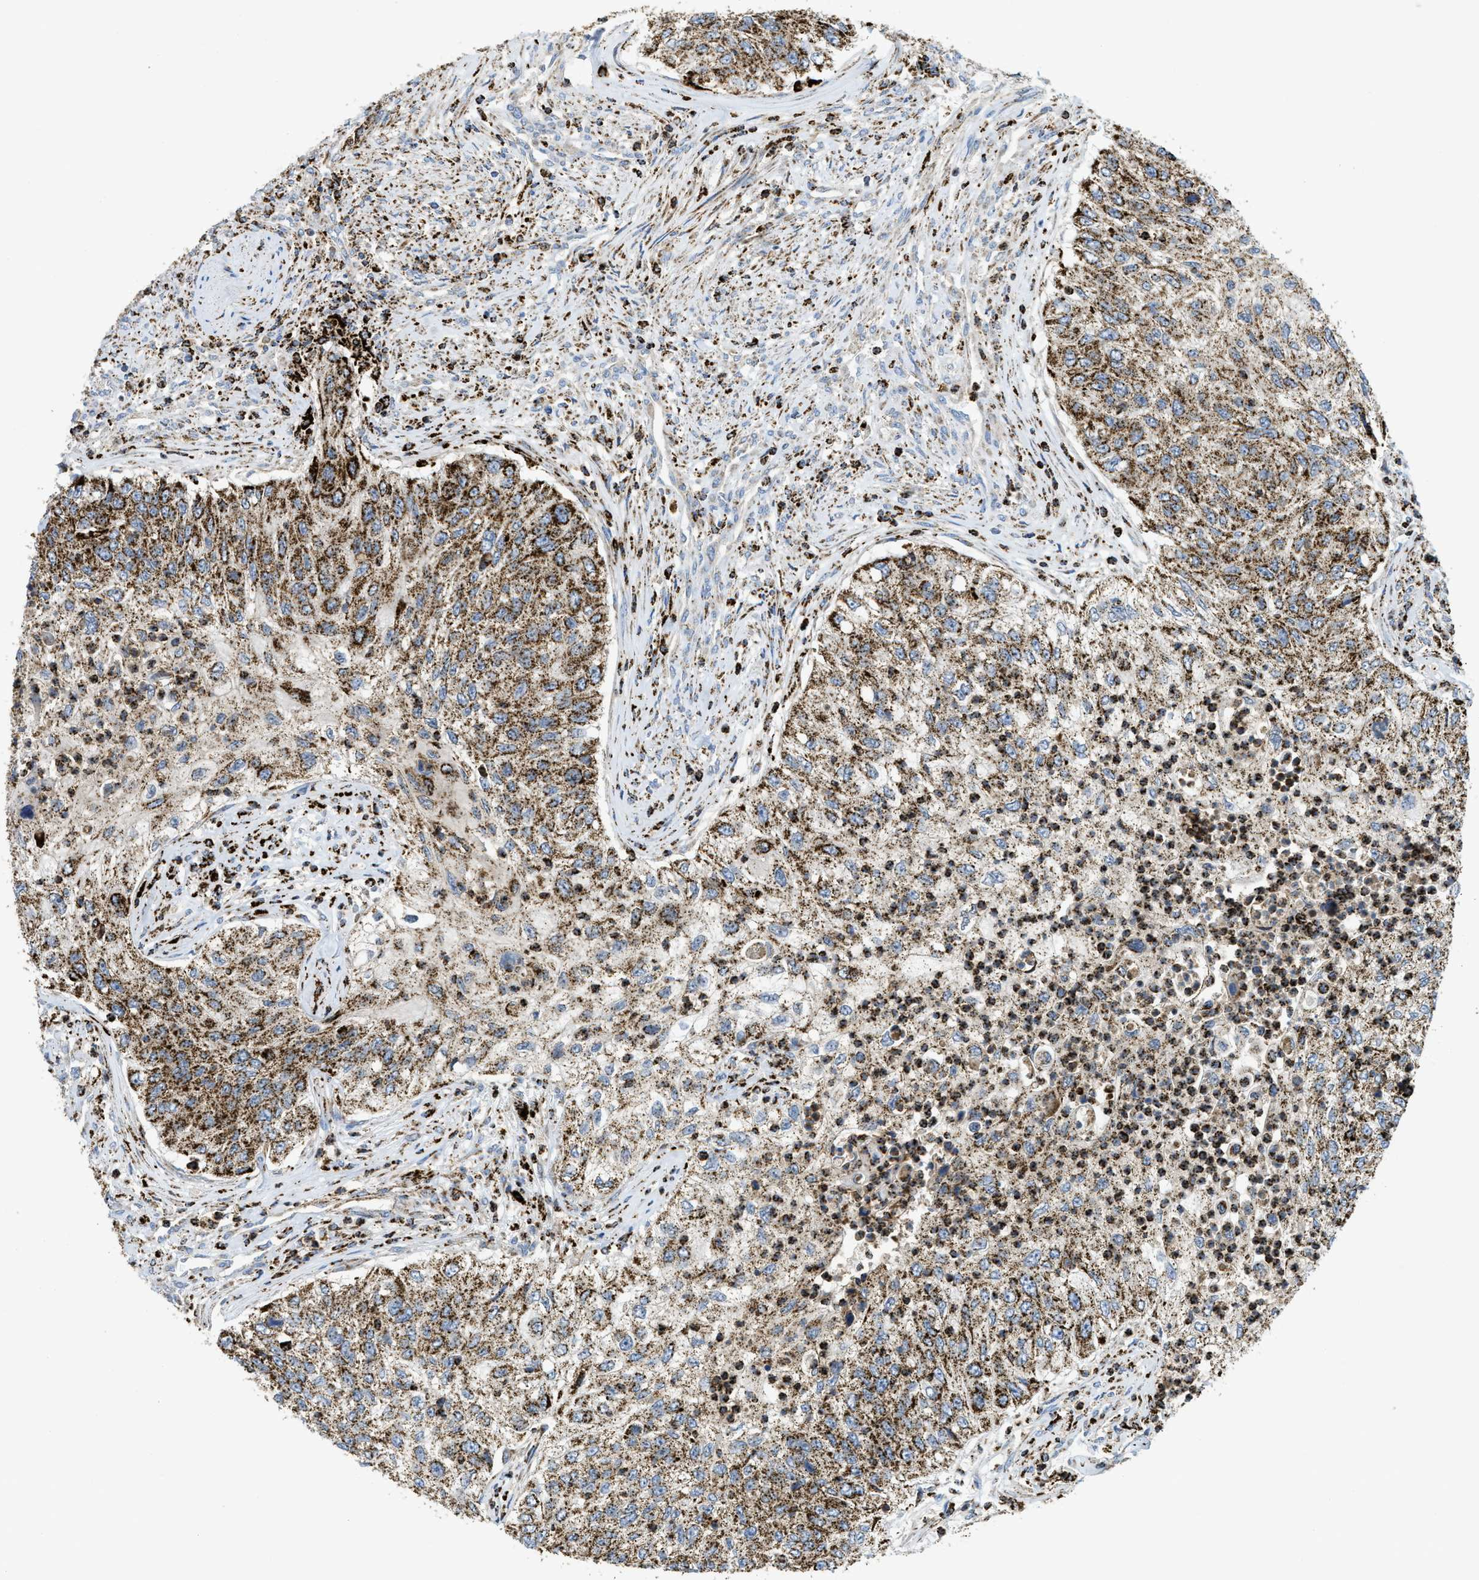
{"staining": {"intensity": "strong", "quantity": ">75%", "location": "cytoplasmic/membranous"}, "tissue": "urothelial cancer", "cell_type": "Tumor cells", "image_type": "cancer", "snomed": [{"axis": "morphology", "description": "Urothelial carcinoma, High grade"}, {"axis": "topography", "description": "Urinary bladder"}], "caption": "Protein analysis of high-grade urothelial carcinoma tissue reveals strong cytoplasmic/membranous expression in about >75% of tumor cells.", "gene": "SQOR", "patient": {"sex": "female", "age": 60}}